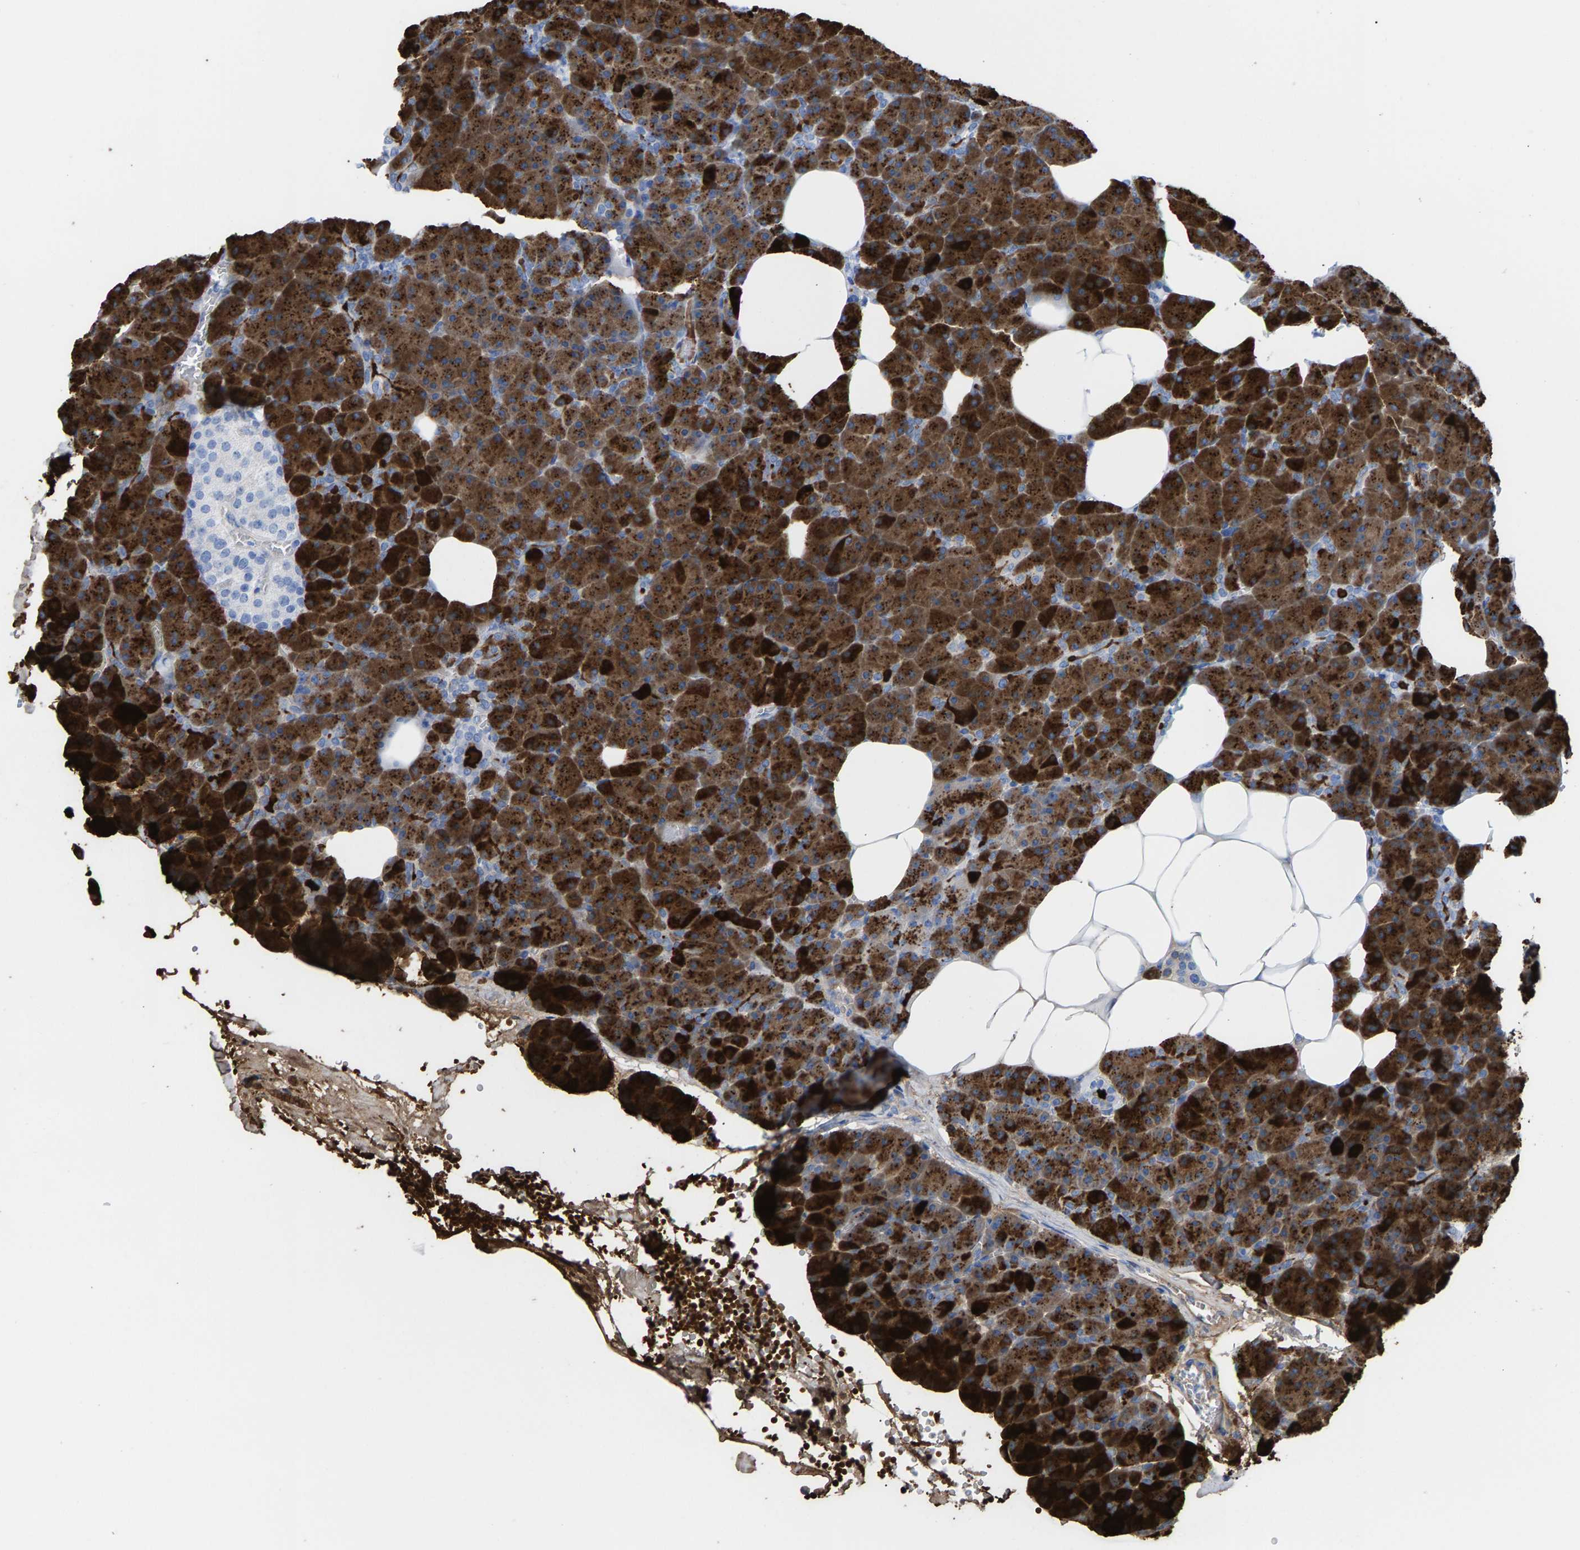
{"staining": {"intensity": "strong", "quantity": ">75%", "location": "cytoplasmic/membranous"}, "tissue": "pancreas", "cell_type": "Exocrine glandular cells", "image_type": "normal", "snomed": [{"axis": "morphology", "description": "Normal tissue, NOS"}, {"axis": "morphology", "description": "Carcinoid, malignant, NOS"}, {"axis": "topography", "description": "Pancreas"}], "caption": "Approximately >75% of exocrine glandular cells in benign human pancreas exhibit strong cytoplasmic/membranous protein expression as visualized by brown immunohistochemical staining.", "gene": "CPA1", "patient": {"sex": "female", "age": 35}}